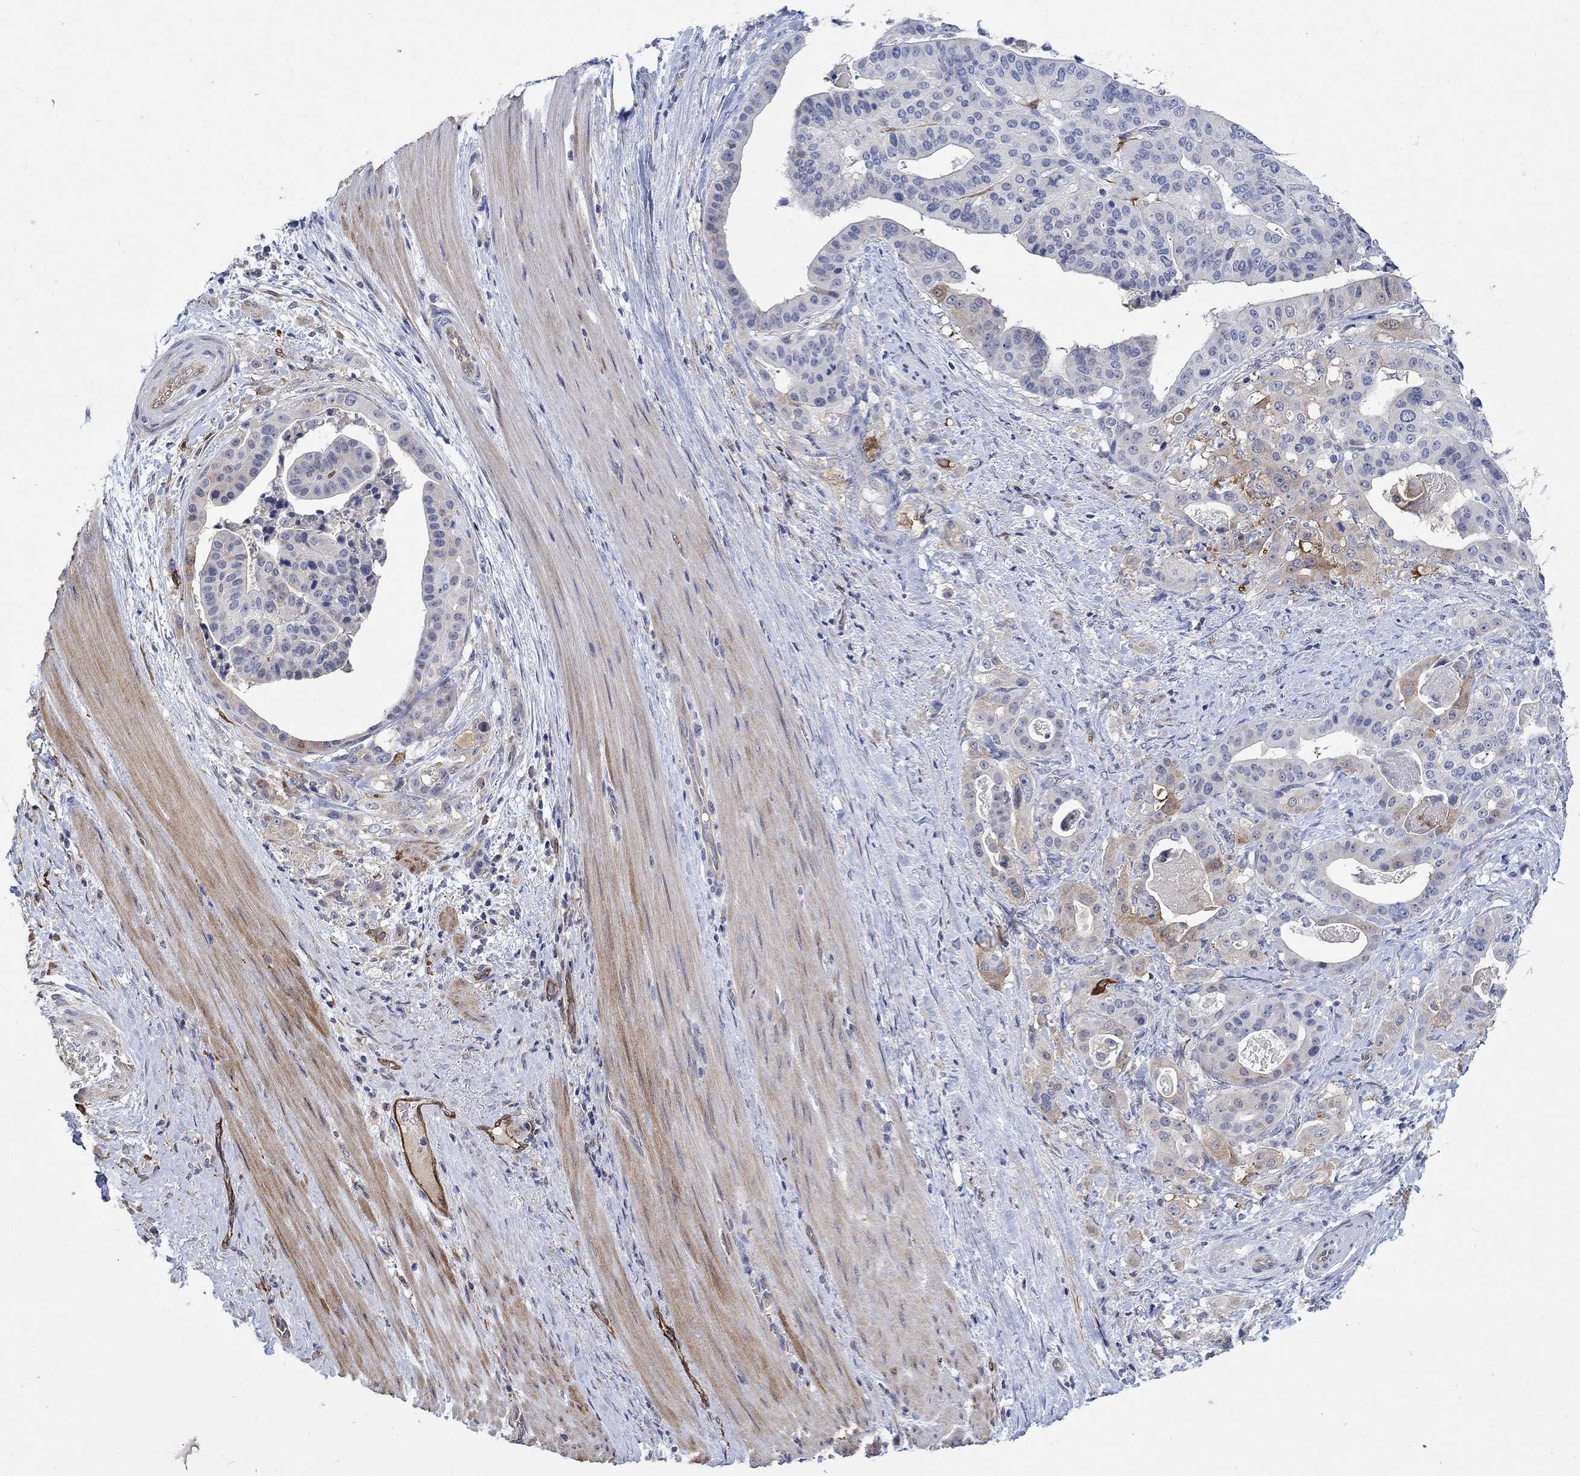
{"staining": {"intensity": "moderate", "quantity": "<25%", "location": "cytoplasmic/membranous"}, "tissue": "stomach cancer", "cell_type": "Tumor cells", "image_type": "cancer", "snomed": [{"axis": "morphology", "description": "Adenocarcinoma, NOS"}, {"axis": "topography", "description": "Stomach"}], "caption": "Adenocarcinoma (stomach) stained with IHC displays moderate cytoplasmic/membranous staining in approximately <25% of tumor cells.", "gene": "TGM2", "patient": {"sex": "male", "age": 48}}